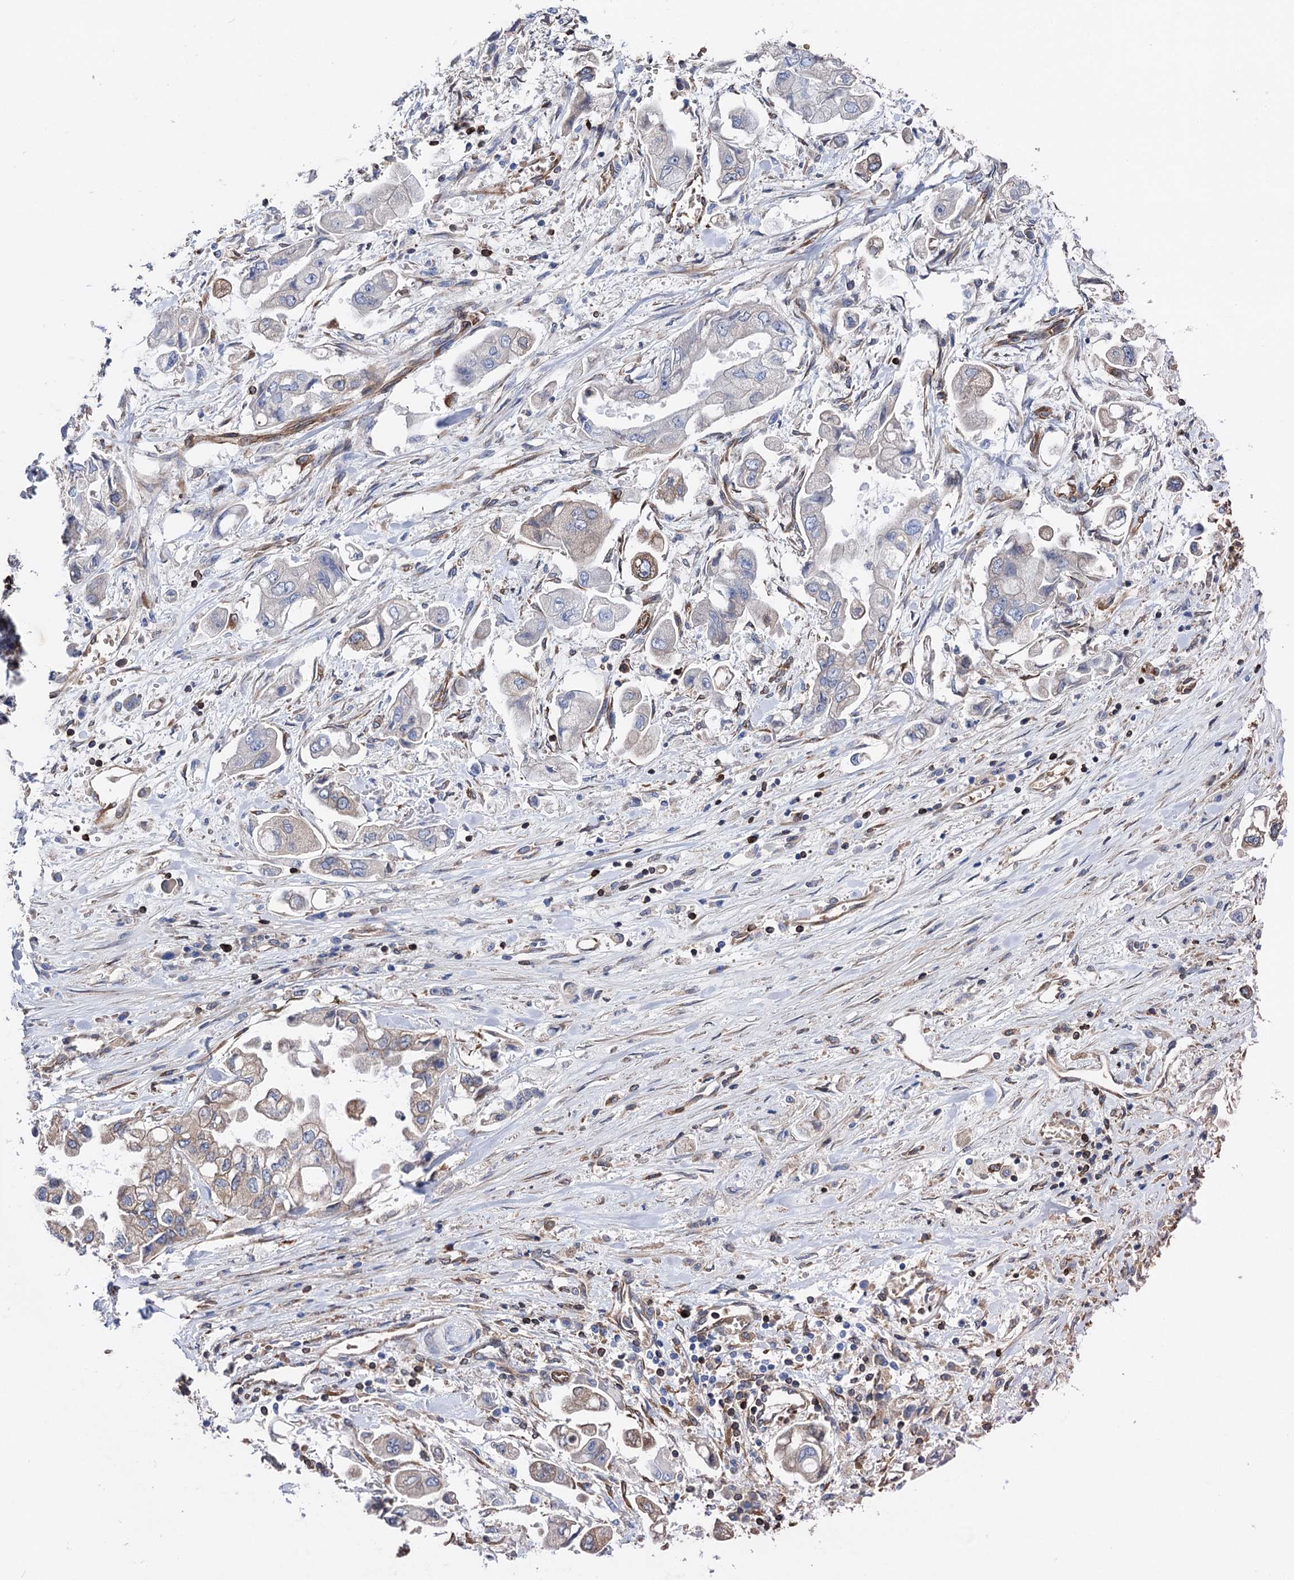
{"staining": {"intensity": "weak", "quantity": "25%-75%", "location": "cytoplasmic/membranous"}, "tissue": "stomach cancer", "cell_type": "Tumor cells", "image_type": "cancer", "snomed": [{"axis": "morphology", "description": "Adenocarcinoma, NOS"}, {"axis": "topography", "description": "Stomach"}], "caption": "About 25%-75% of tumor cells in stomach cancer (adenocarcinoma) exhibit weak cytoplasmic/membranous protein expression as visualized by brown immunohistochemical staining.", "gene": "STING1", "patient": {"sex": "male", "age": 62}}